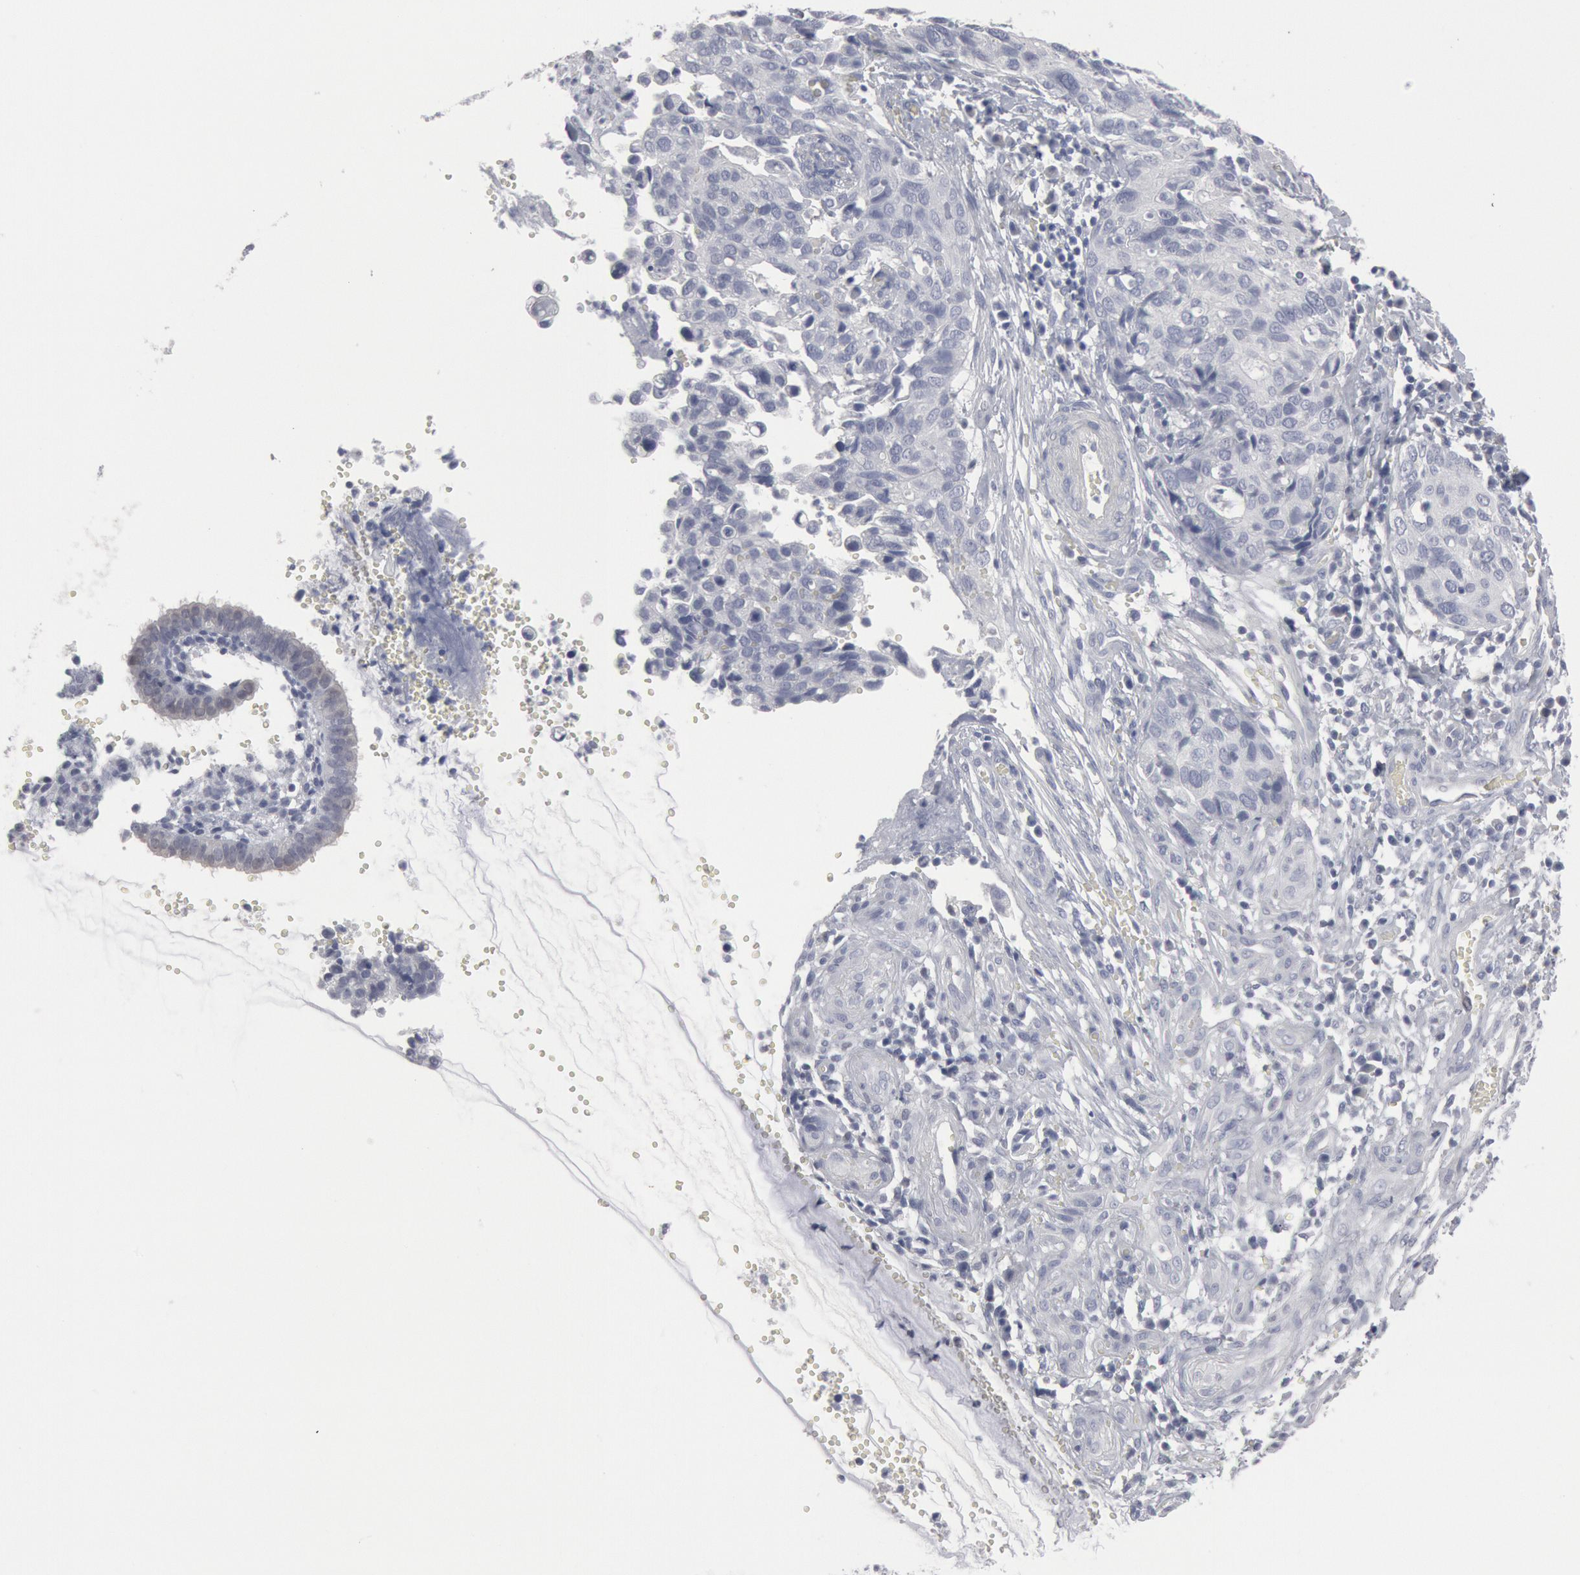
{"staining": {"intensity": "negative", "quantity": "none", "location": "none"}, "tissue": "cervical cancer", "cell_type": "Tumor cells", "image_type": "cancer", "snomed": [{"axis": "morphology", "description": "Normal tissue, NOS"}, {"axis": "morphology", "description": "Squamous cell carcinoma, NOS"}, {"axis": "topography", "description": "Cervix"}], "caption": "Immunohistochemistry (IHC) of human cervical cancer (squamous cell carcinoma) displays no staining in tumor cells.", "gene": "DMC1", "patient": {"sex": "female", "age": 45}}